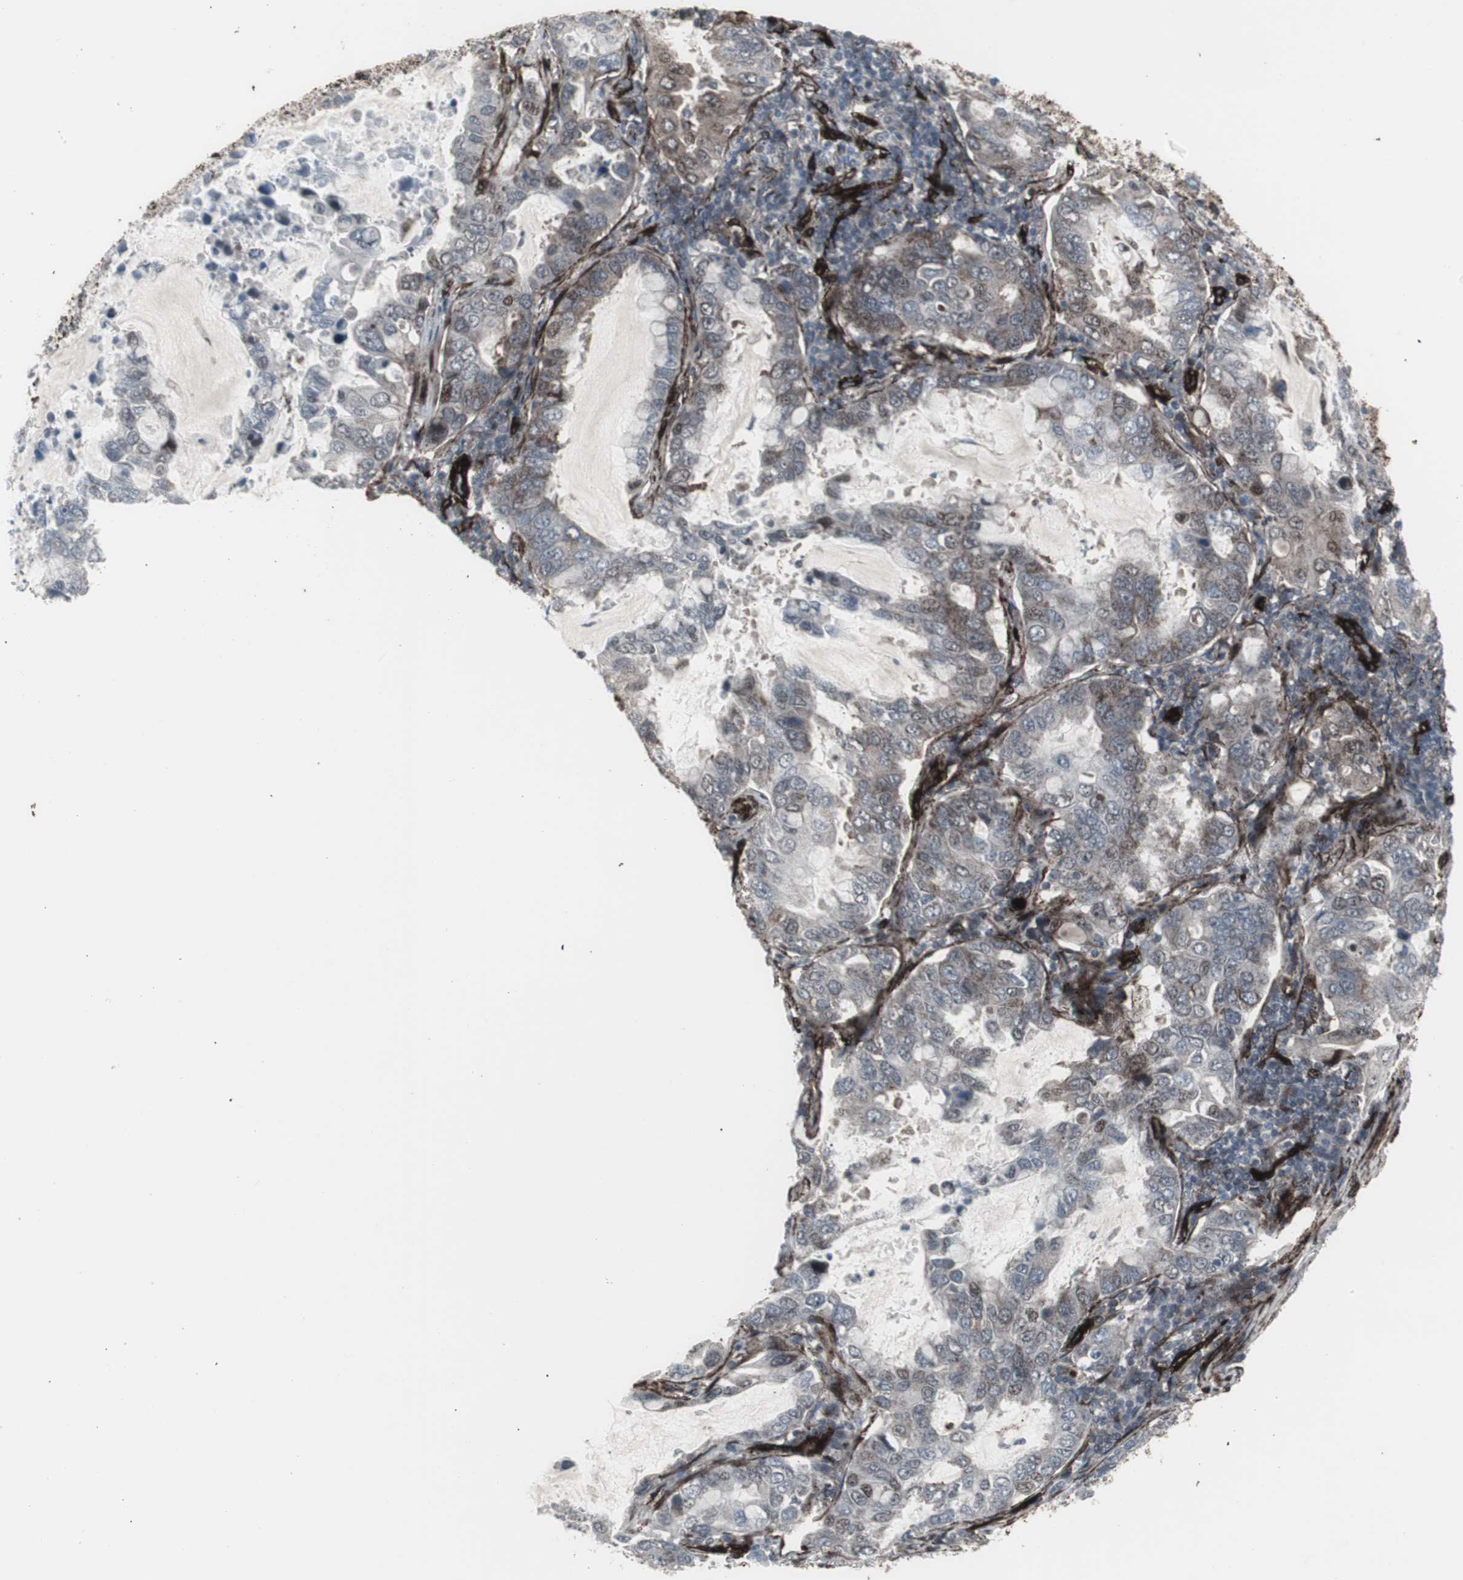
{"staining": {"intensity": "weak", "quantity": "25%-75%", "location": "cytoplasmic/membranous,nuclear"}, "tissue": "lung cancer", "cell_type": "Tumor cells", "image_type": "cancer", "snomed": [{"axis": "morphology", "description": "Adenocarcinoma, NOS"}, {"axis": "topography", "description": "Lung"}], "caption": "This image exhibits IHC staining of human lung cancer (adenocarcinoma), with low weak cytoplasmic/membranous and nuclear positivity in approximately 25%-75% of tumor cells.", "gene": "PDGFA", "patient": {"sex": "male", "age": 64}}